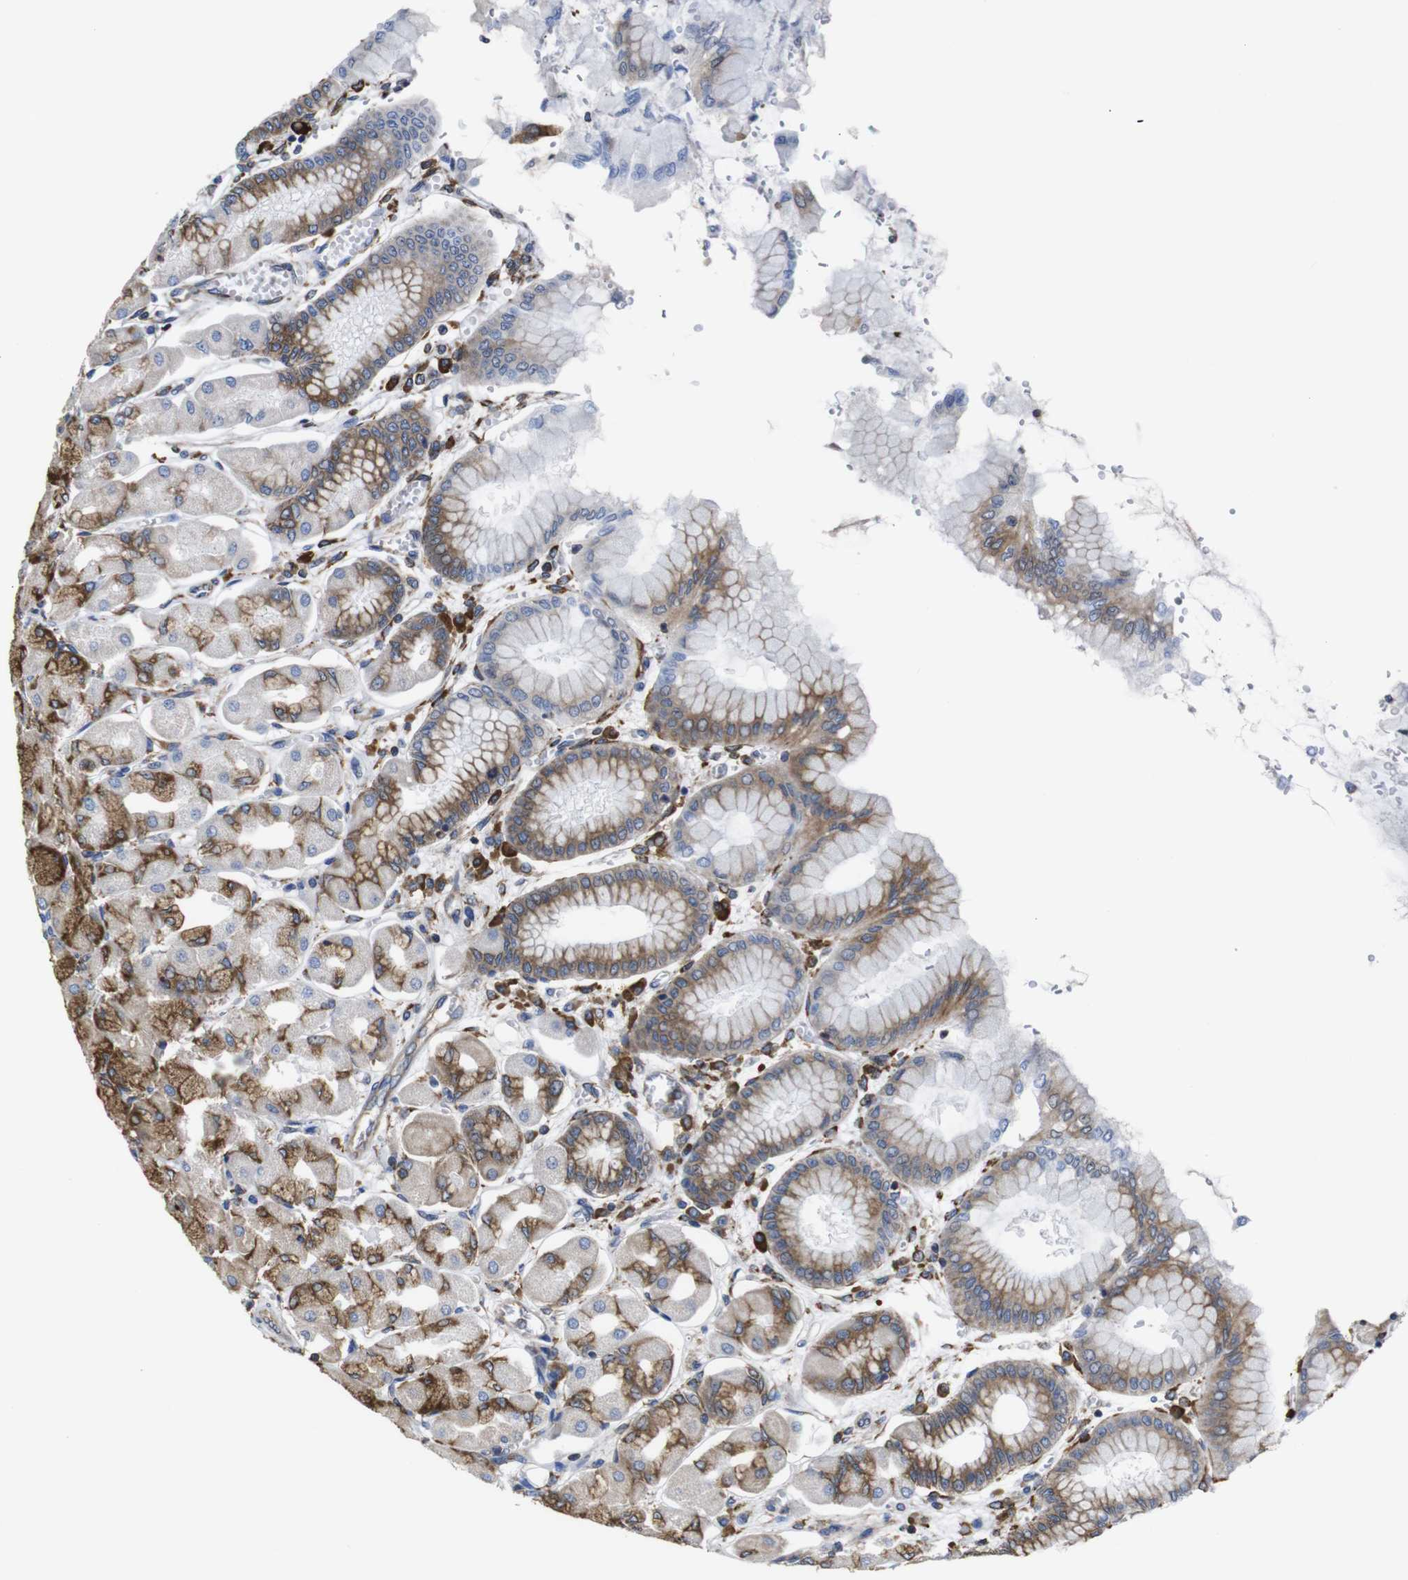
{"staining": {"intensity": "moderate", "quantity": ">75%", "location": "cytoplasmic/membranous"}, "tissue": "stomach", "cell_type": "Glandular cells", "image_type": "normal", "snomed": [{"axis": "morphology", "description": "Normal tissue, NOS"}, {"axis": "topography", "description": "Stomach, upper"}], "caption": "A medium amount of moderate cytoplasmic/membranous expression is present in approximately >75% of glandular cells in unremarkable stomach.", "gene": "PPIB", "patient": {"sex": "female", "age": 56}}